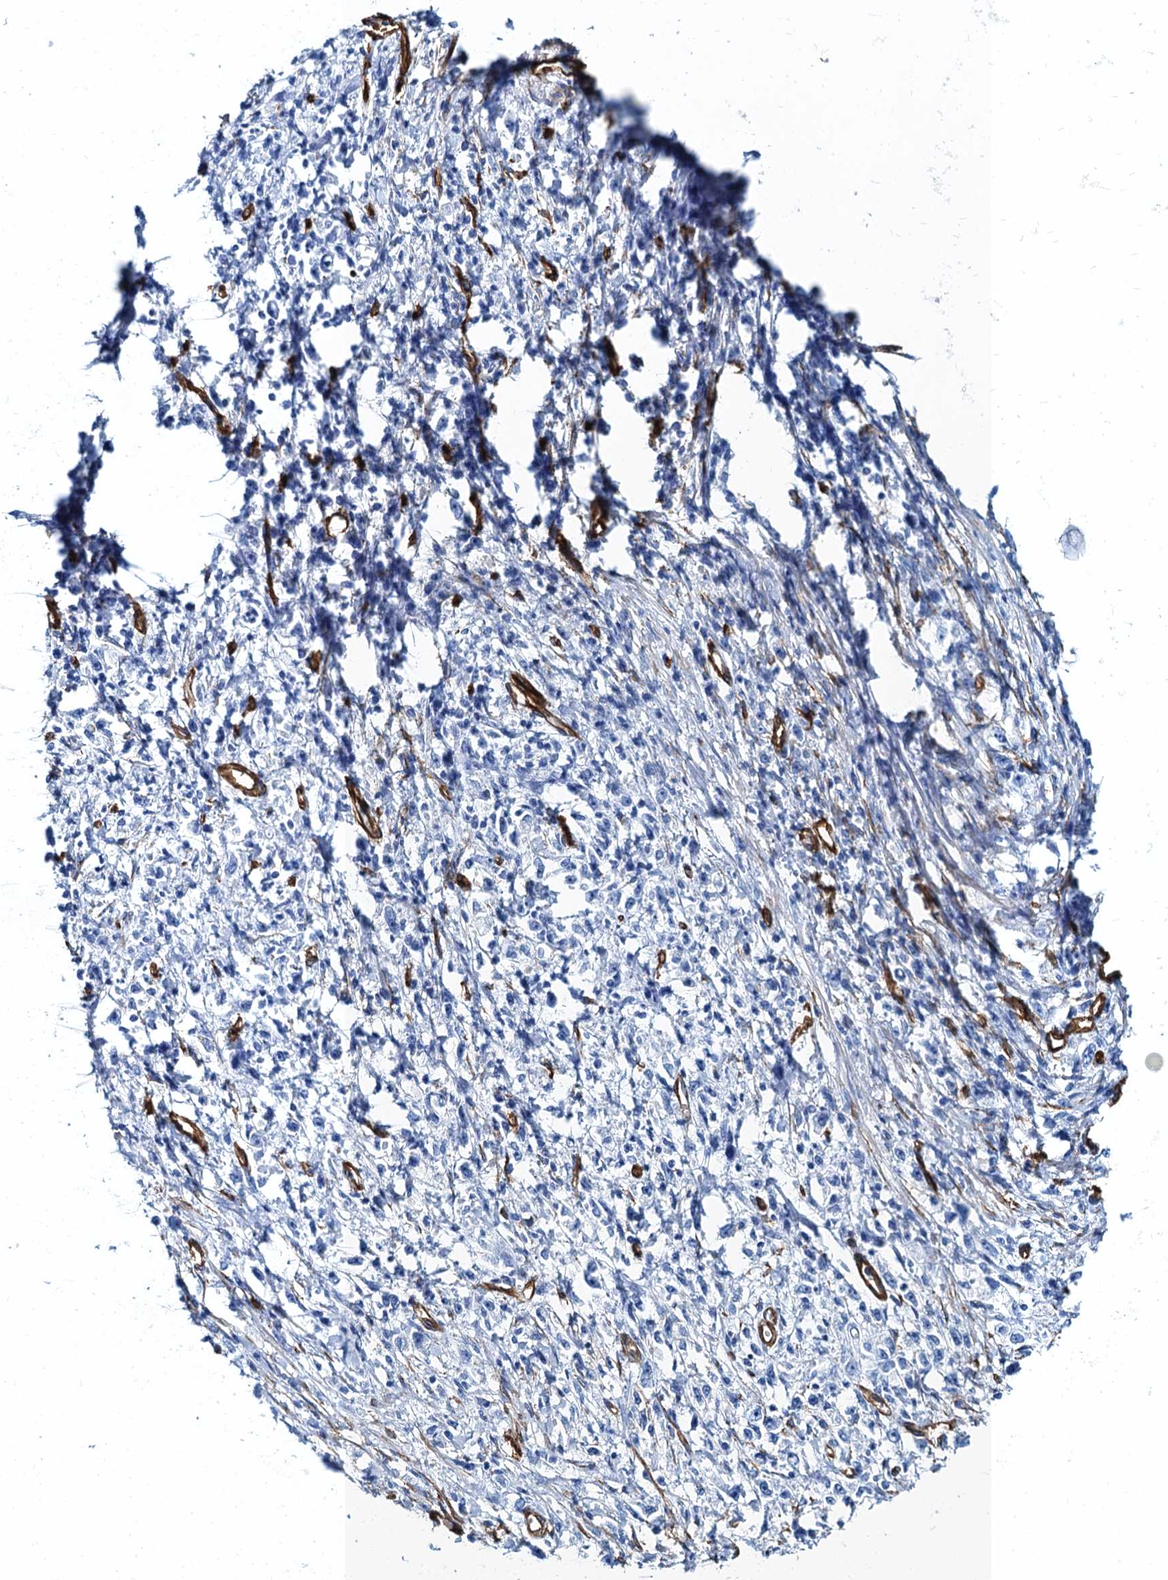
{"staining": {"intensity": "negative", "quantity": "none", "location": "none"}, "tissue": "stomach cancer", "cell_type": "Tumor cells", "image_type": "cancer", "snomed": [{"axis": "morphology", "description": "Adenocarcinoma, NOS"}, {"axis": "topography", "description": "Stomach"}], "caption": "Immunohistochemistry (IHC) image of human stomach adenocarcinoma stained for a protein (brown), which exhibits no expression in tumor cells.", "gene": "CAVIN2", "patient": {"sex": "female", "age": 59}}